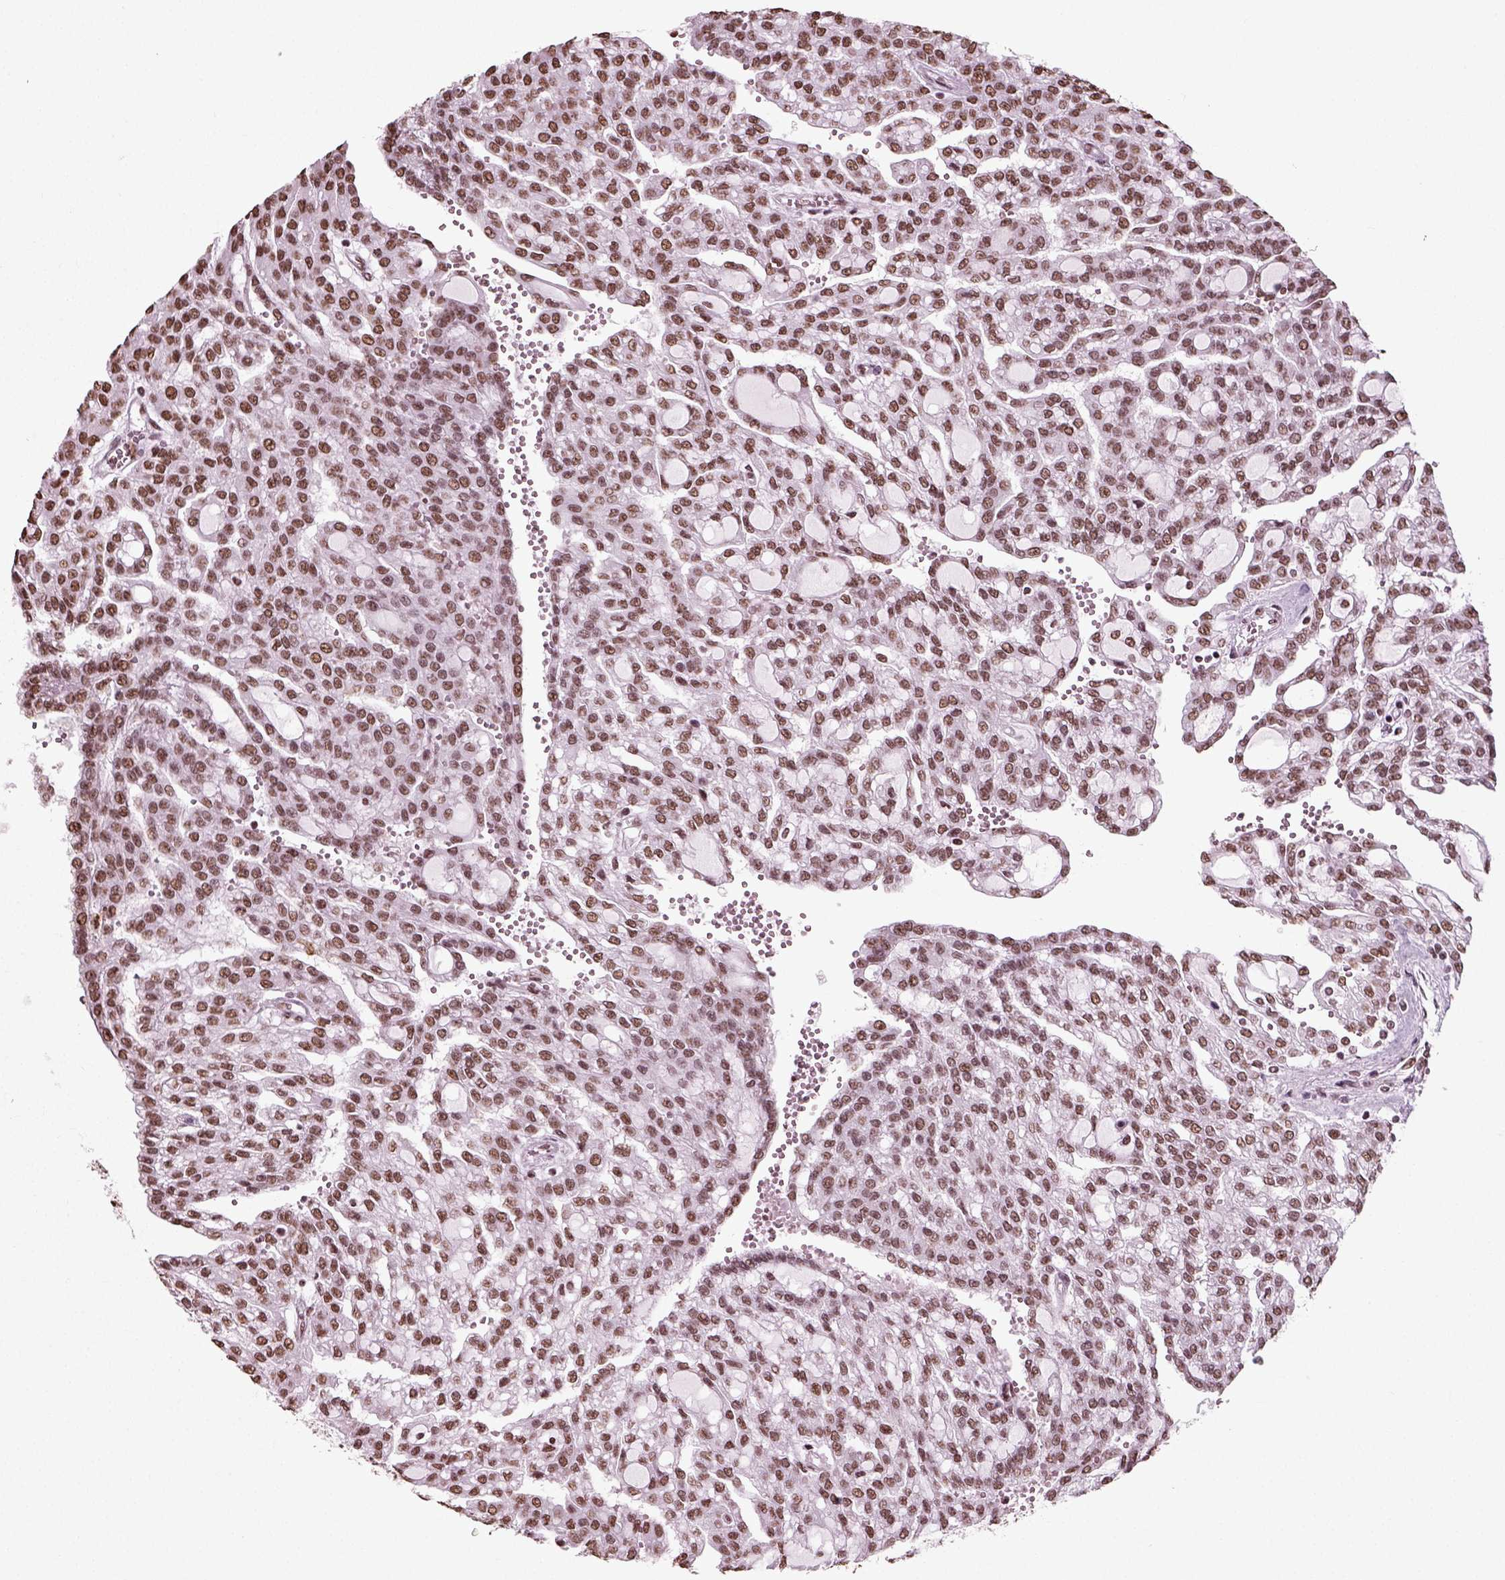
{"staining": {"intensity": "moderate", "quantity": ">75%", "location": "nuclear"}, "tissue": "renal cancer", "cell_type": "Tumor cells", "image_type": "cancer", "snomed": [{"axis": "morphology", "description": "Adenocarcinoma, NOS"}, {"axis": "topography", "description": "Kidney"}], "caption": "Immunohistochemistry (IHC) (DAB (3,3'-diaminobenzidine)) staining of renal adenocarcinoma demonstrates moderate nuclear protein expression in approximately >75% of tumor cells. (DAB (3,3'-diaminobenzidine) IHC, brown staining for protein, blue staining for nuclei).", "gene": "POLR1H", "patient": {"sex": "male", "age": 63}}